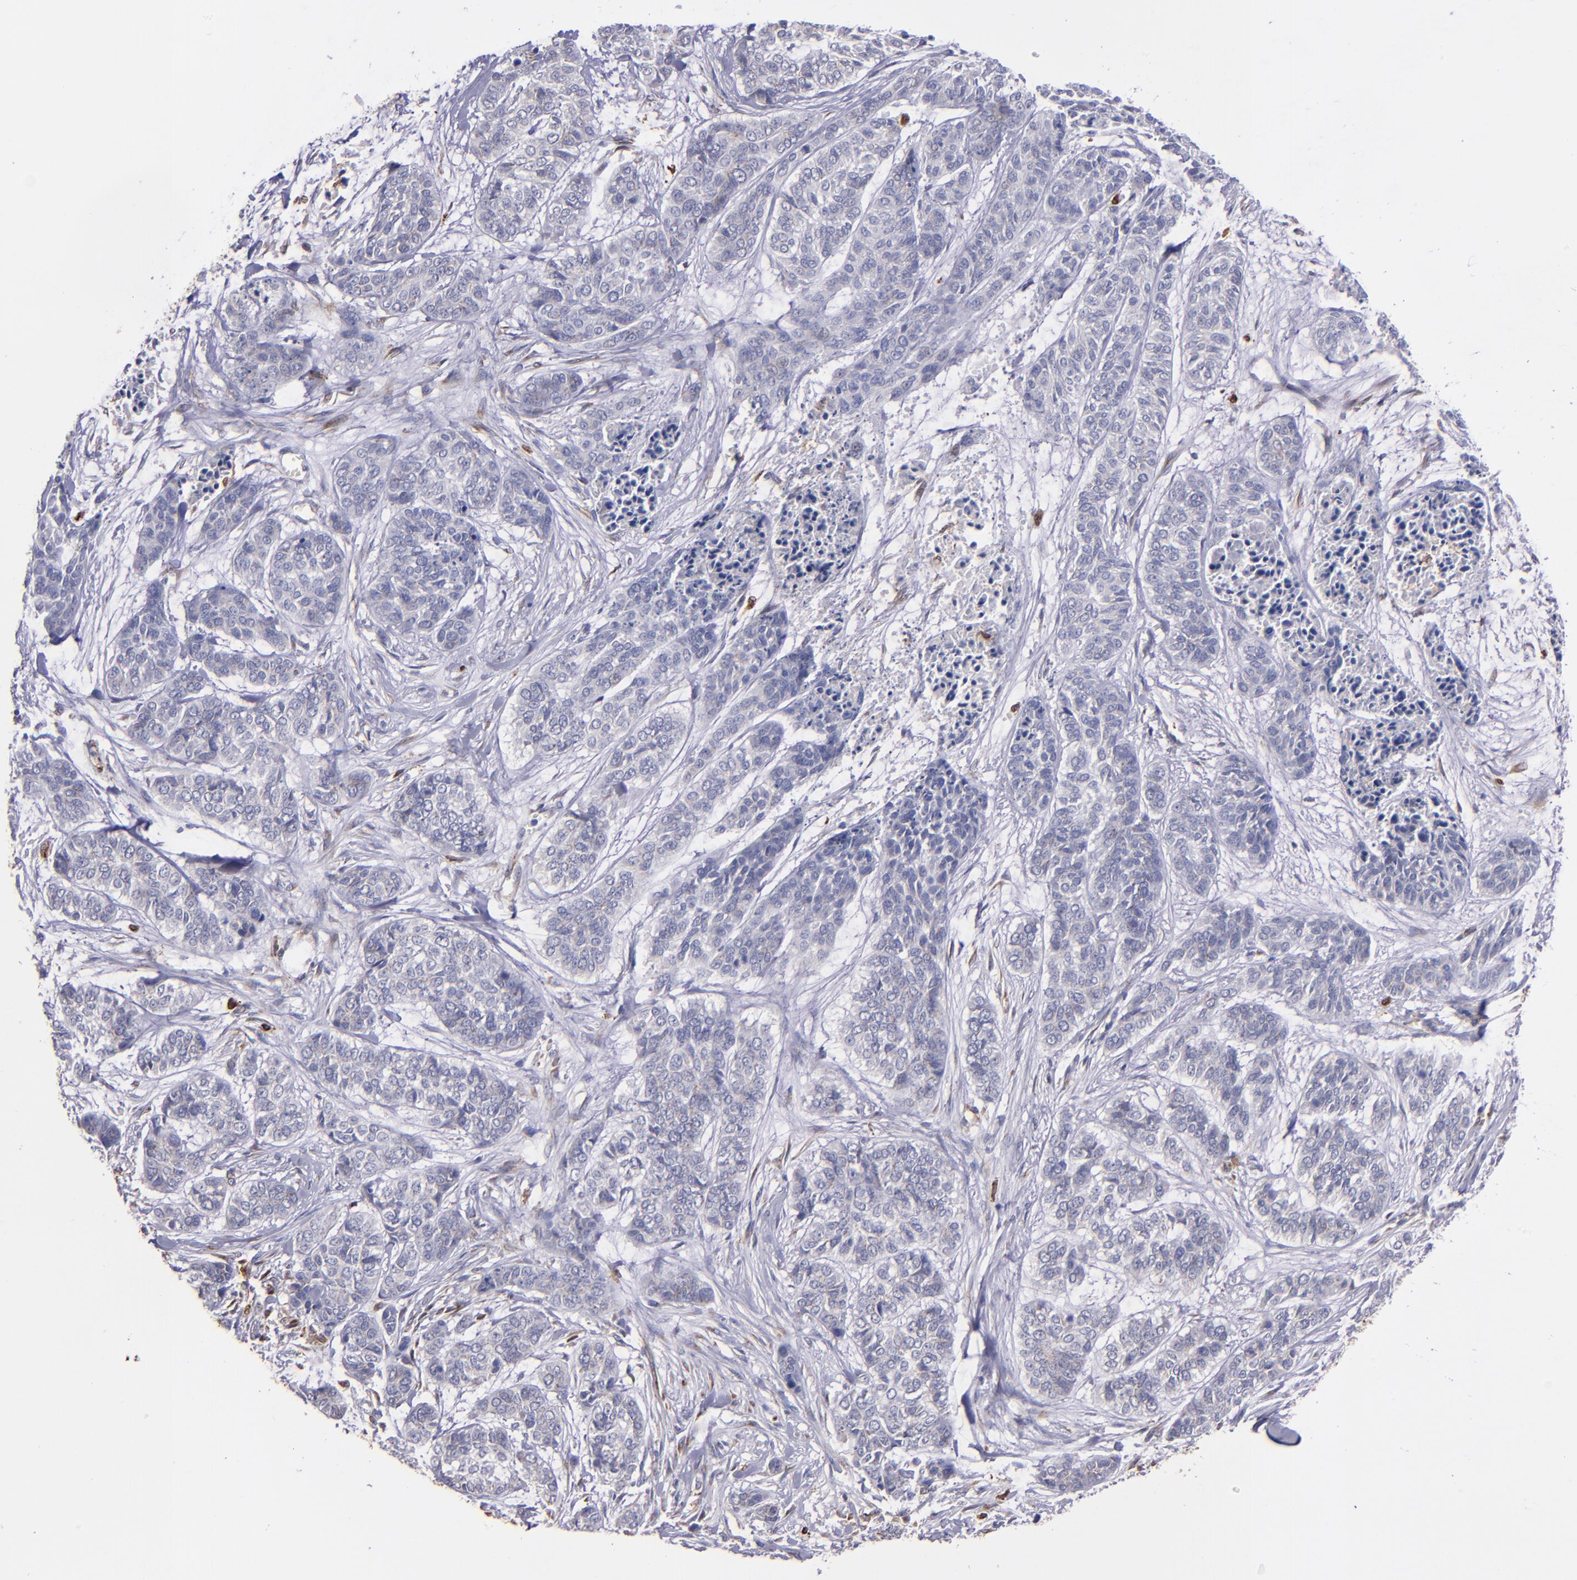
{"staining": {"intensity": "negative", "quantity": "none", "location": "none"}, "tissue": "skin cancer", "cell_type": "Tumor cells", "image_type": "cancer", "snomed": [{"axis": "morphology", "description": "Basal cell carcinoma"}, {"axis": "topography", "description": "Skin"}], "caption": "Image shows no significant protein expression in tumor cells of skin cancer.", "gene": "PTGS1", "patient": {"sex": "female", "age": 64}}